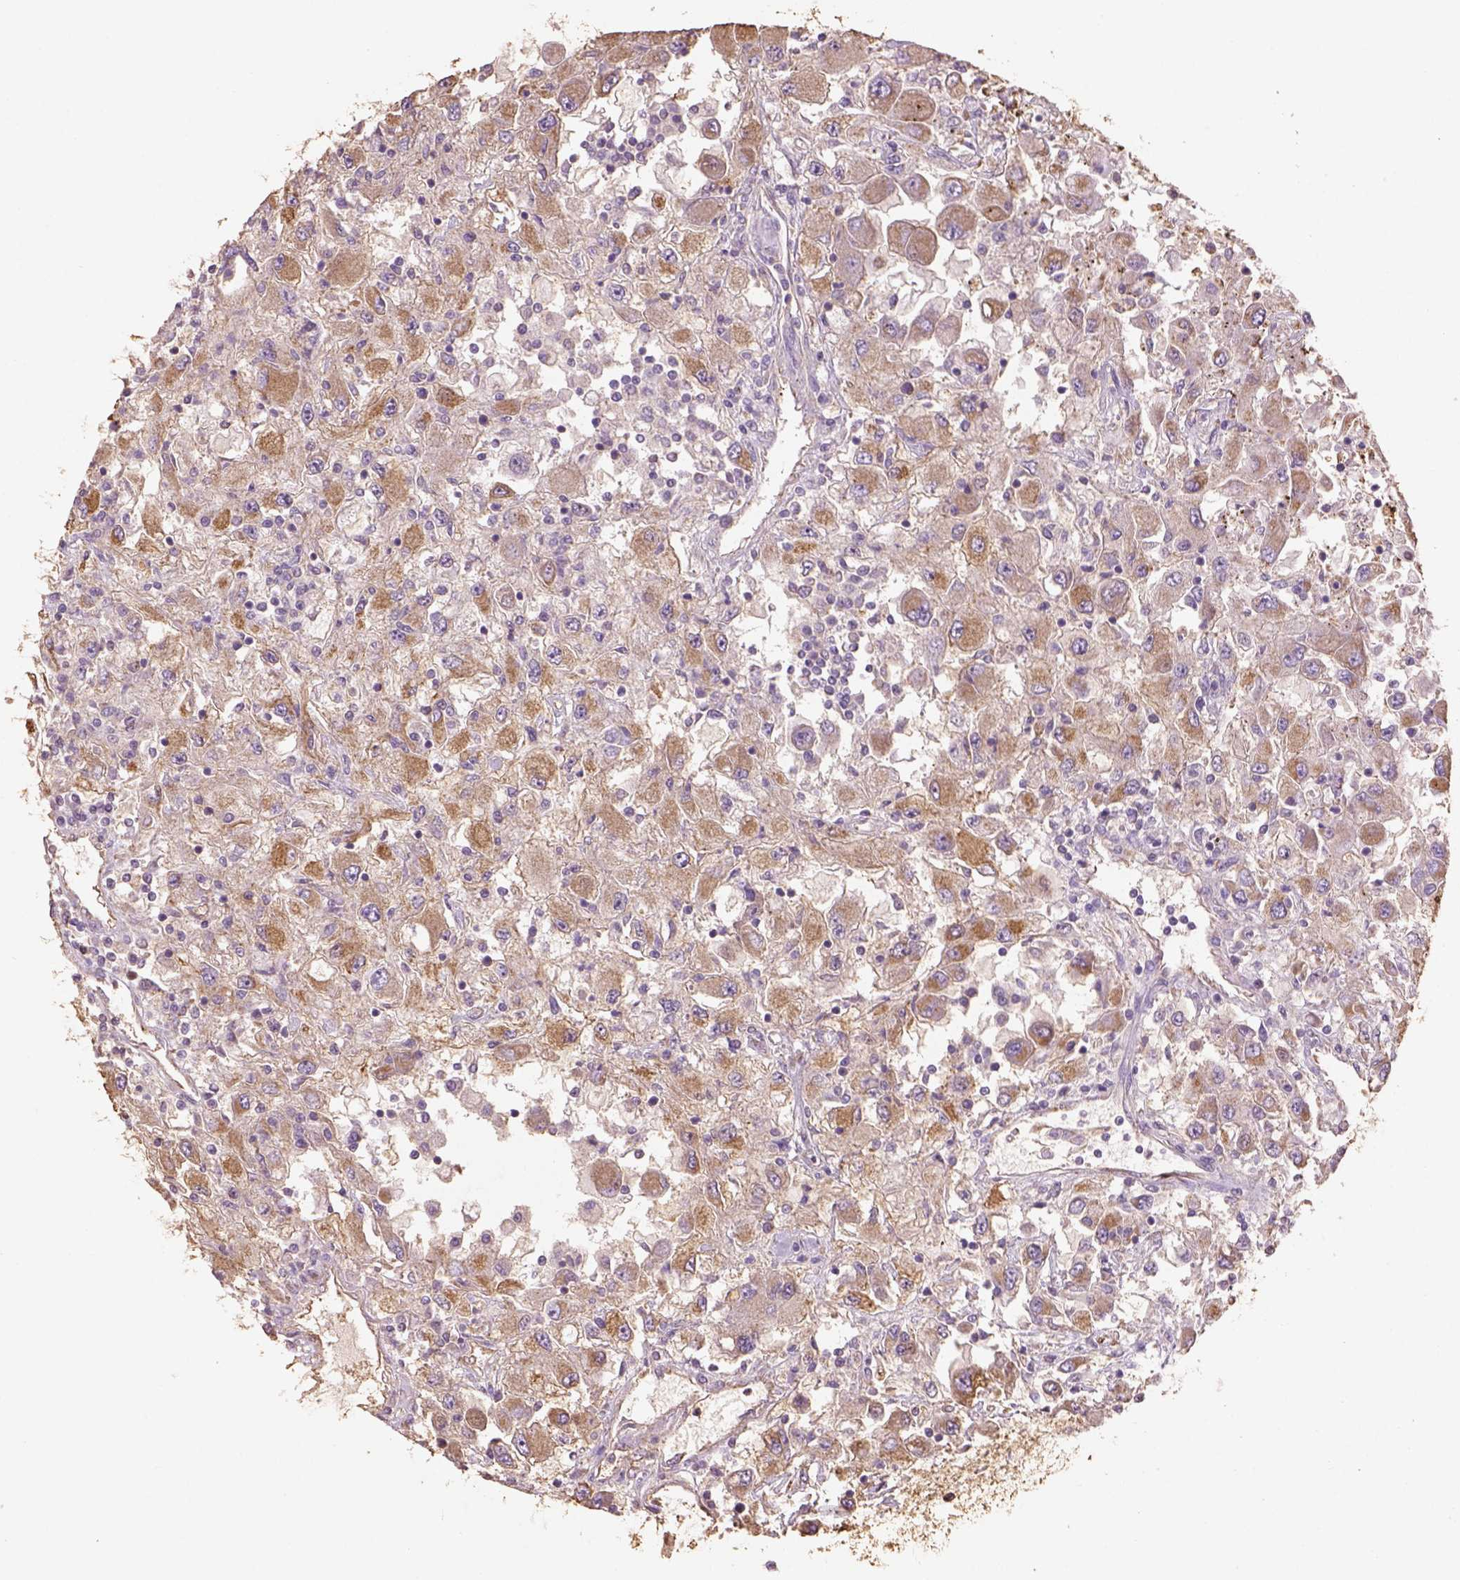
{"staining": {"intensity": "moderate", "quantity": ">75%", "location": "cytoplasmic/membranous"}, "tissue": "renal cancer", "cell_type": "Tumor cells", "image_type": "cancer", "snomed": [{"axis": "morphology", "description": "Adenocarcinoma, NOS"}, {"axis": "topography", "description": "Kidney"}], "caption": "High-power microscopy captured an immunohistochemistry micrograph of adenocarcinoma (renal), revealing moderate cytoplasmic/membranous positivity in approximately >75% of tumor cells. (brown staining indicates protein expression, while blue staining denotes nuclei).", "gene": "AP2B1", "patient": {"sex": "female", "age": 67}}